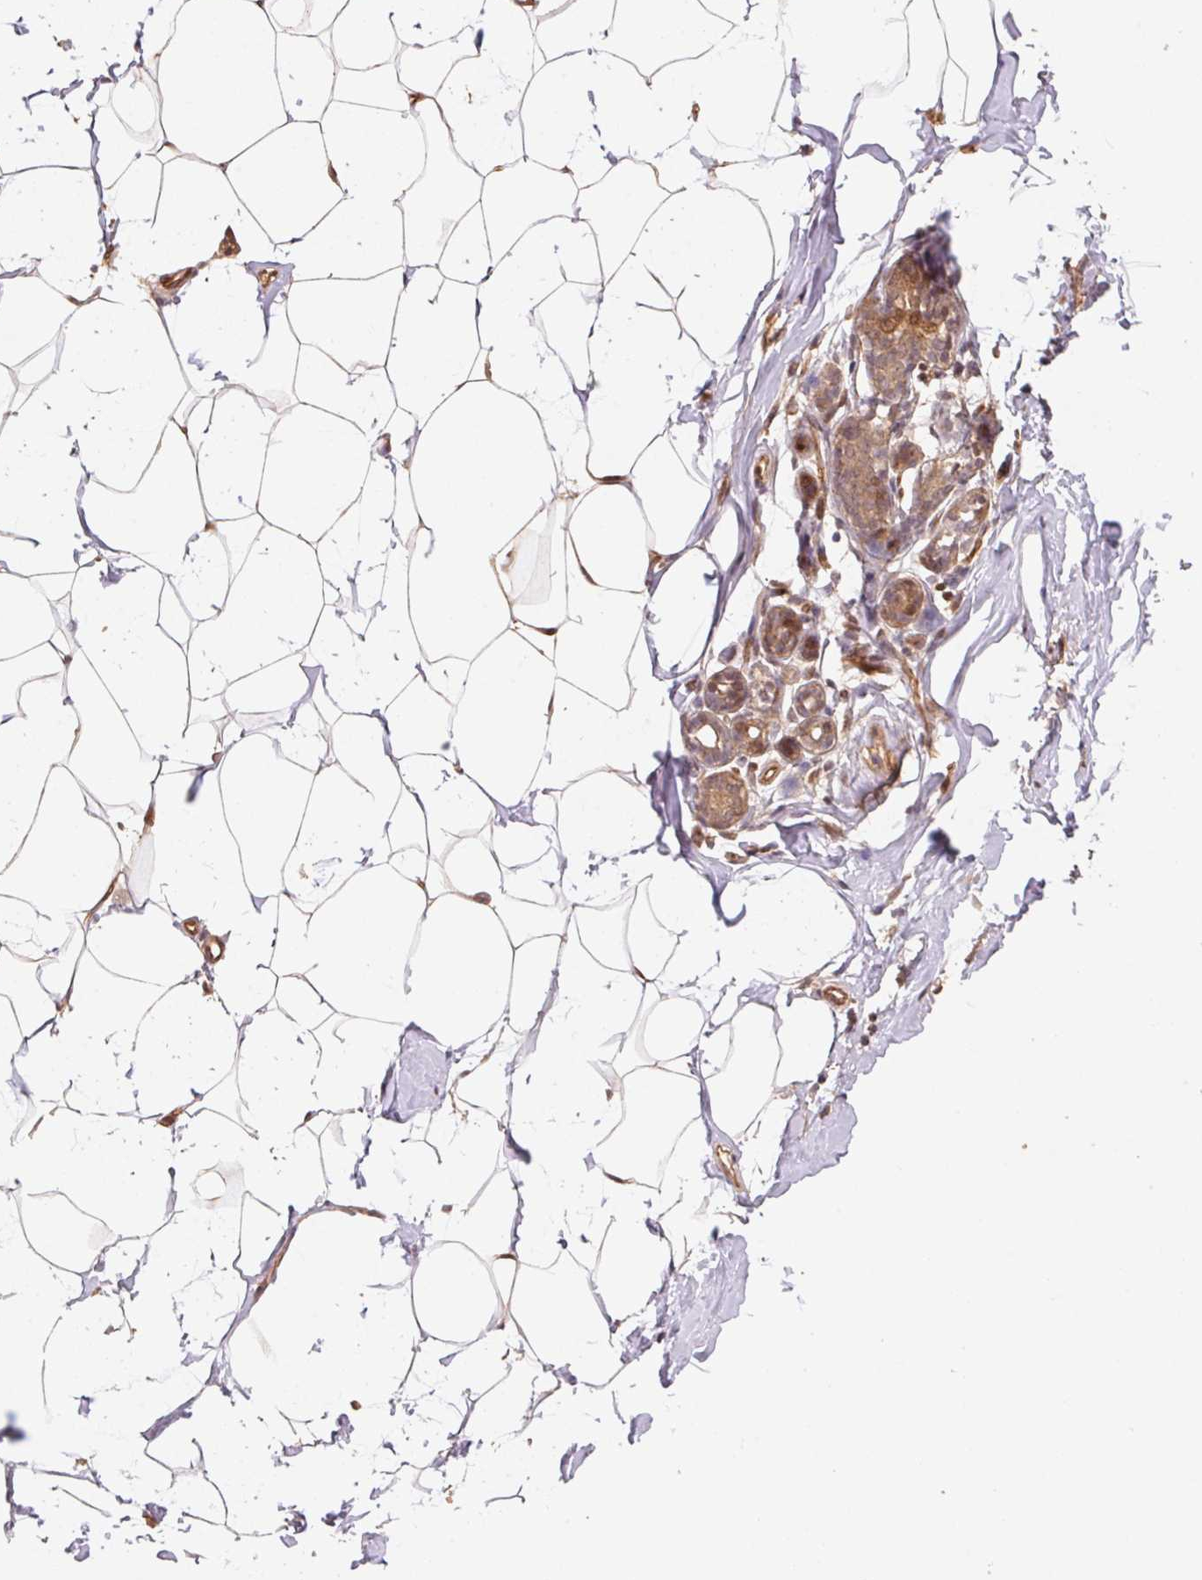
{"staining": {"intensity": "moderate", "quantity": ">75%", "location": "cytoplasmic/membranous,nuclear"}, "tissue": "breast", "cell_type": "Adipocytes", "image_type": "normal", "snomed": [{"axis": "morphology", "description": "Normal tissue, NOS"}, {"axis": "topography", "description": "Breast"}], "caption": "The image exhibits staining of normal breast, revealing moderate cytoplasmic/membranous,nuclear protein positivity (brown color) within adipocytes.", "gene": "TMEM222", "patient": {"sex": "female", "age": 32}}